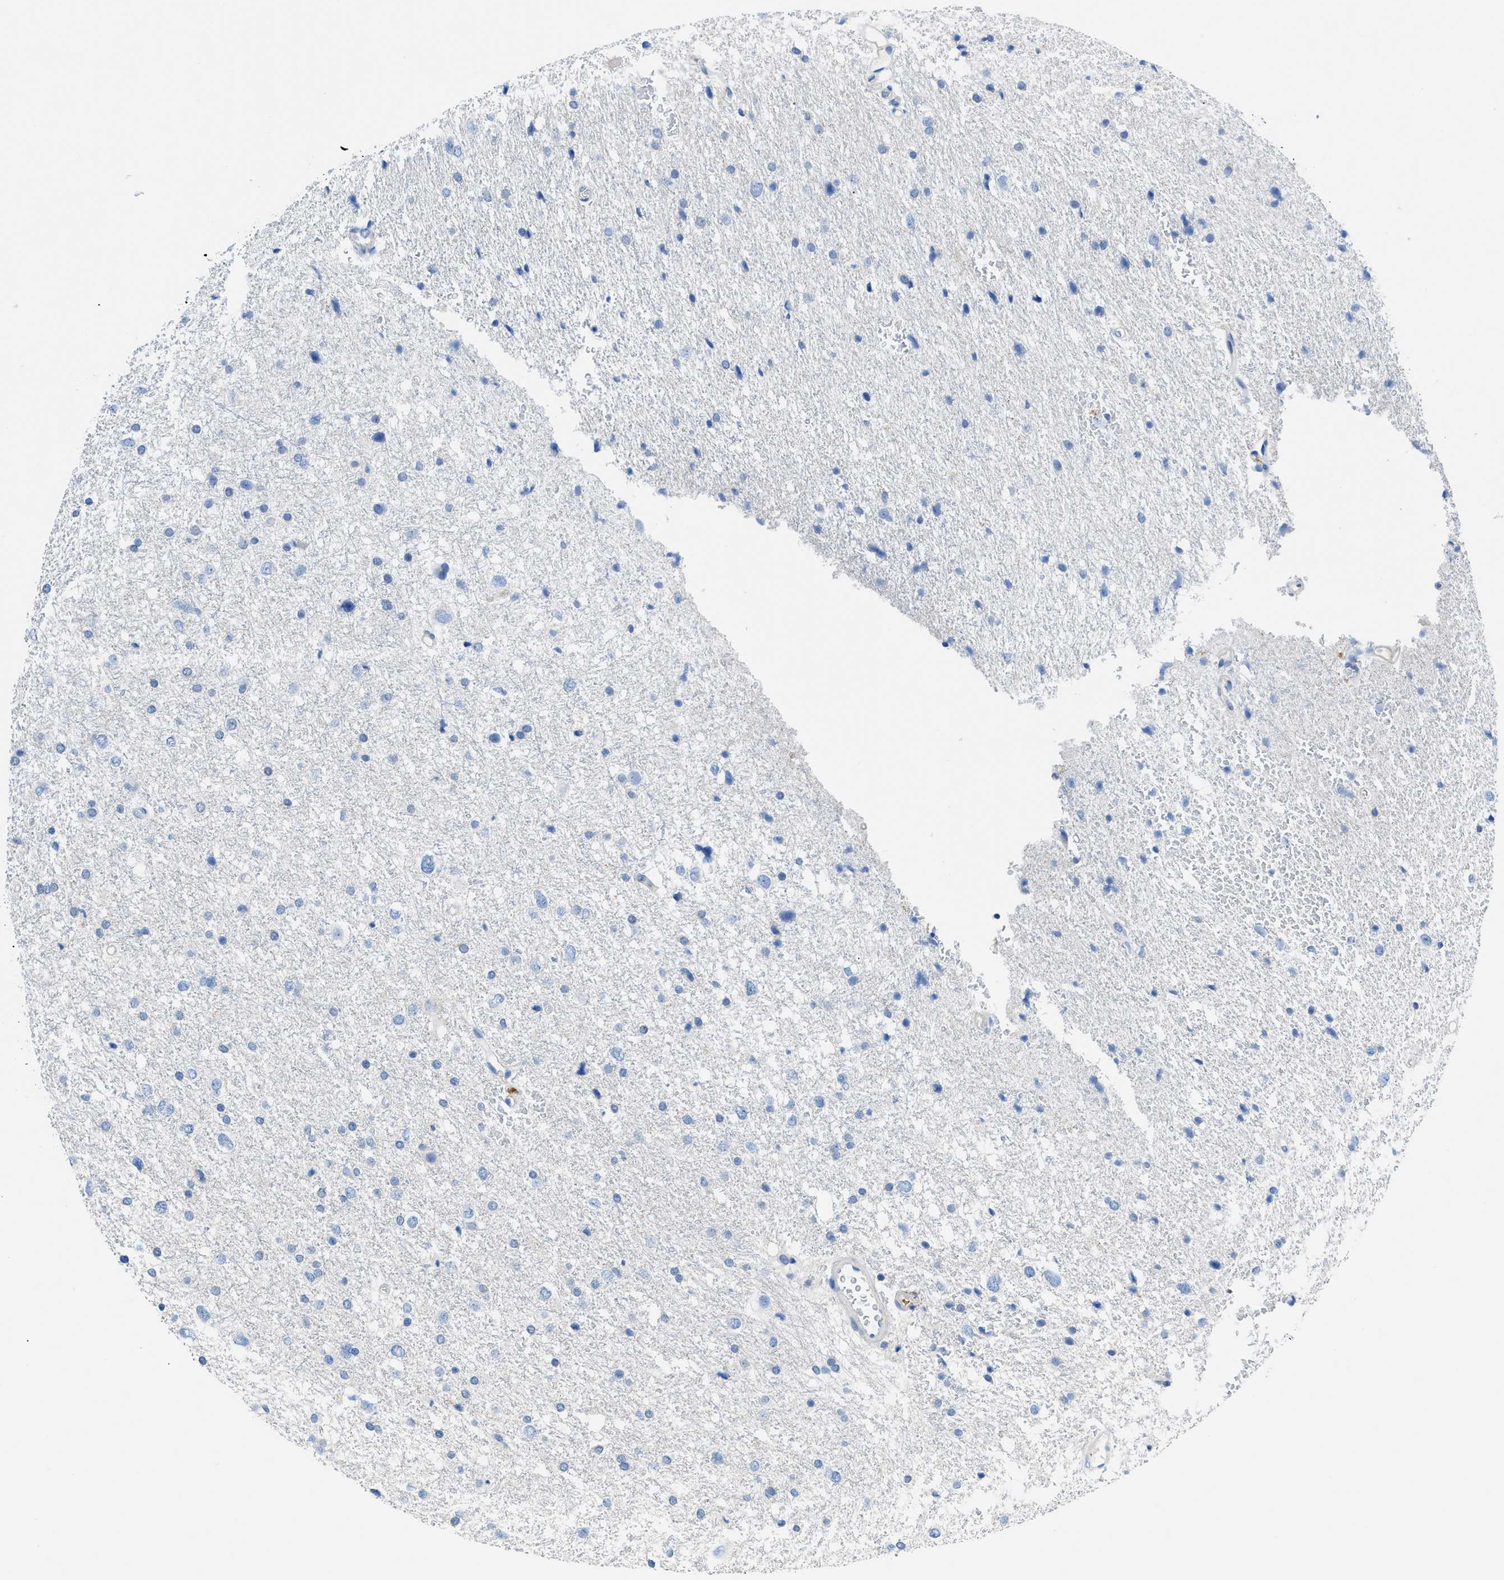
{"staining": {"intensity": "negative", "quantity": "none", "location": "none"}, "tissue": "glioma", "cell_type": "Tumor cells", "image_type": "cancer", "snomed": [{"axis": "morphology", "description": "Glioma, malignant, Low grade"}, {"axis": "topography", "description": "Brain"}], "caption": "This is a histopathology image of immunohistochemistry staining of low-grade glioma (malignant), which shows no staining in tumor cells.", "gene": "SLC10A6", "patient": {"sex": "female", "age": 37}}